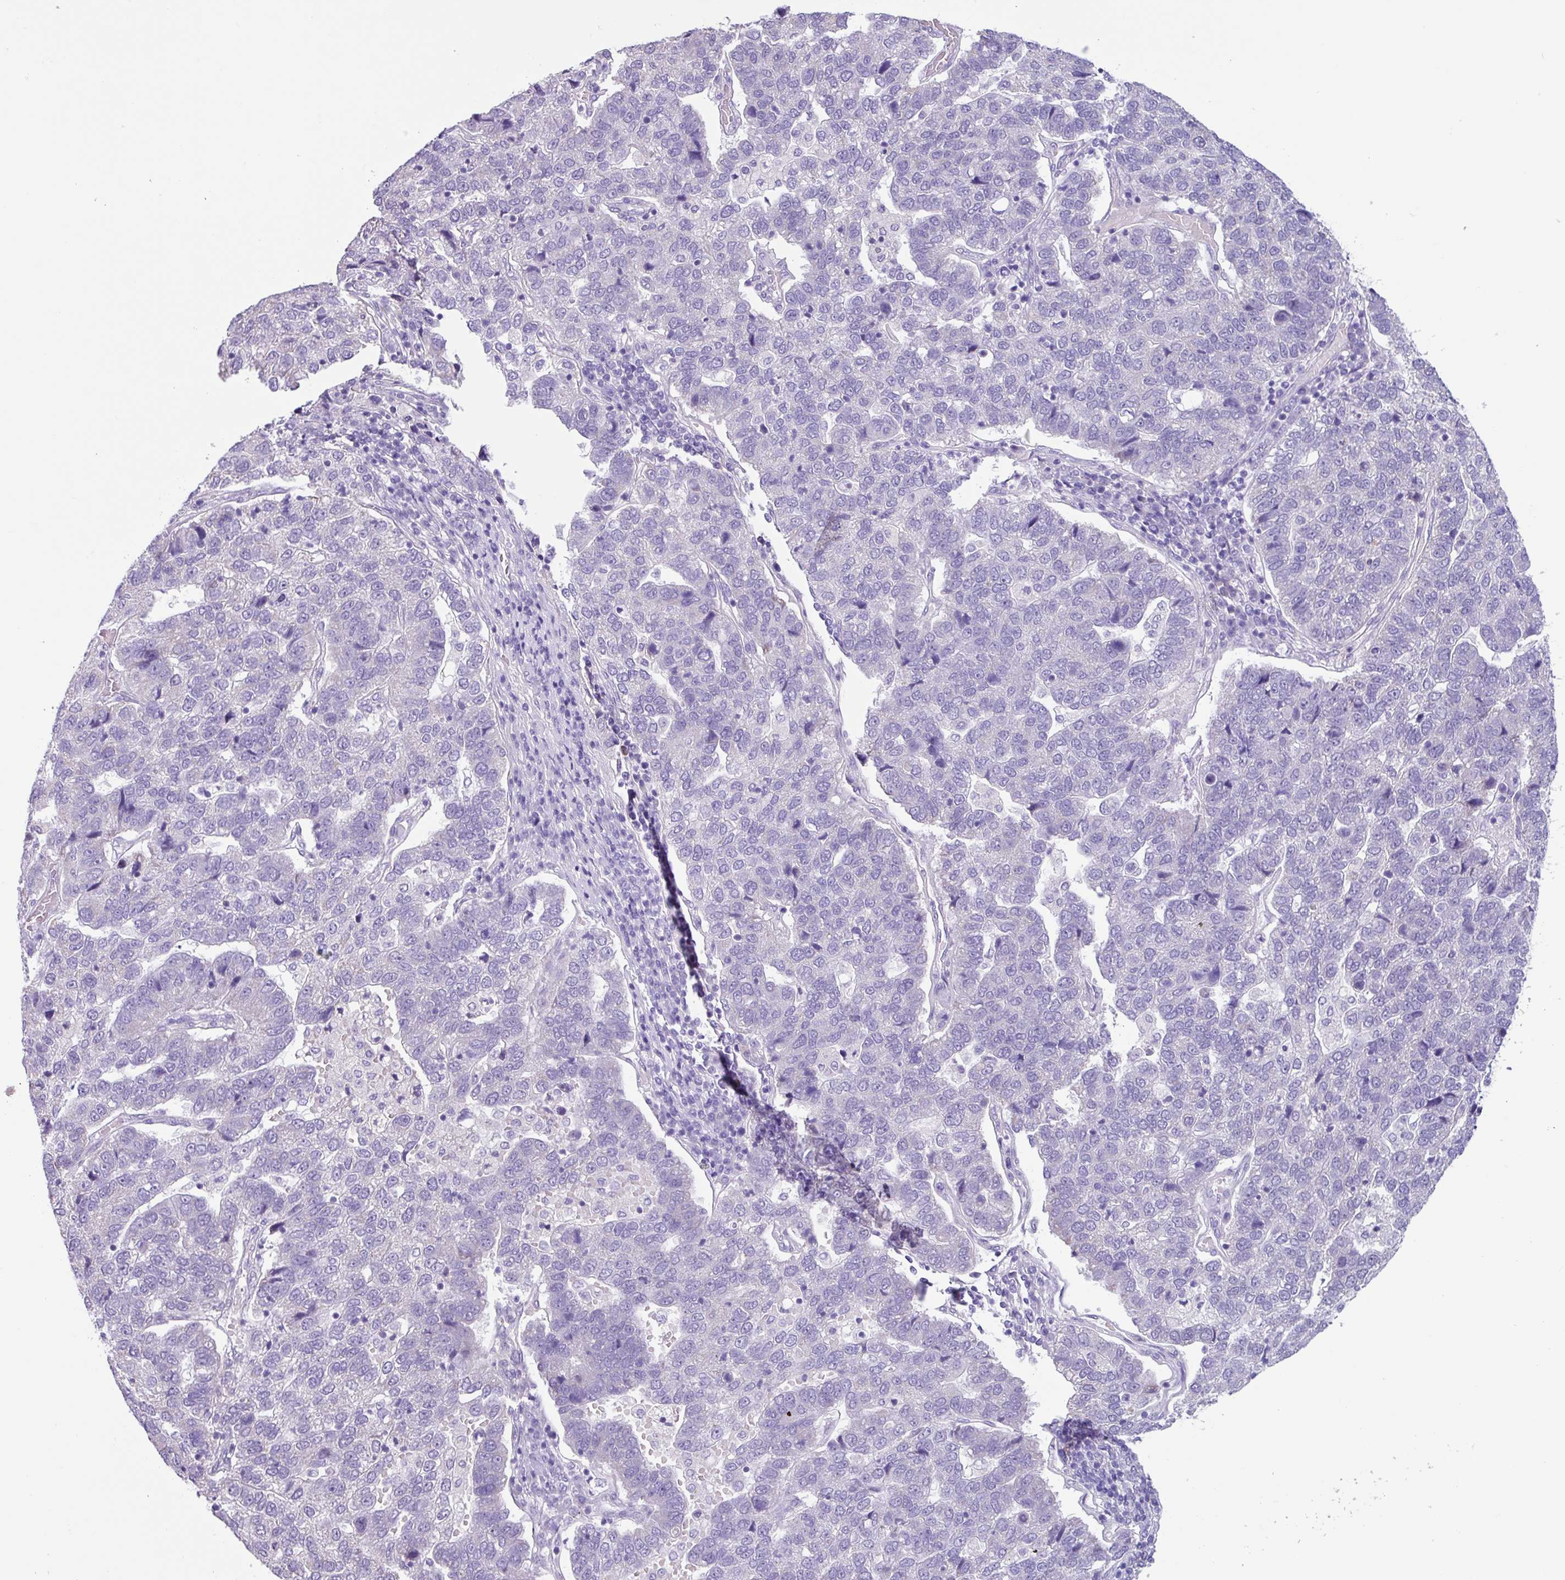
{"staining": {"intensity": "negative", "quantity": "none", "location": "none"}, "tissue": "pancreatic cancer", "cell_type": "Tumor cells", "image_type": "cancer", "snomed": [{"axis": "morphology", "description": "Adenocarcinoma, NOS"}, {"axis": "topography", "description": "Pancreas"}], "caption": "This is an IHC image of pancreatic adenocarcinoma. There is no staining in tumor cells.", "gene": "OTX1", "patient": {"sex": "female", "age": 61}}